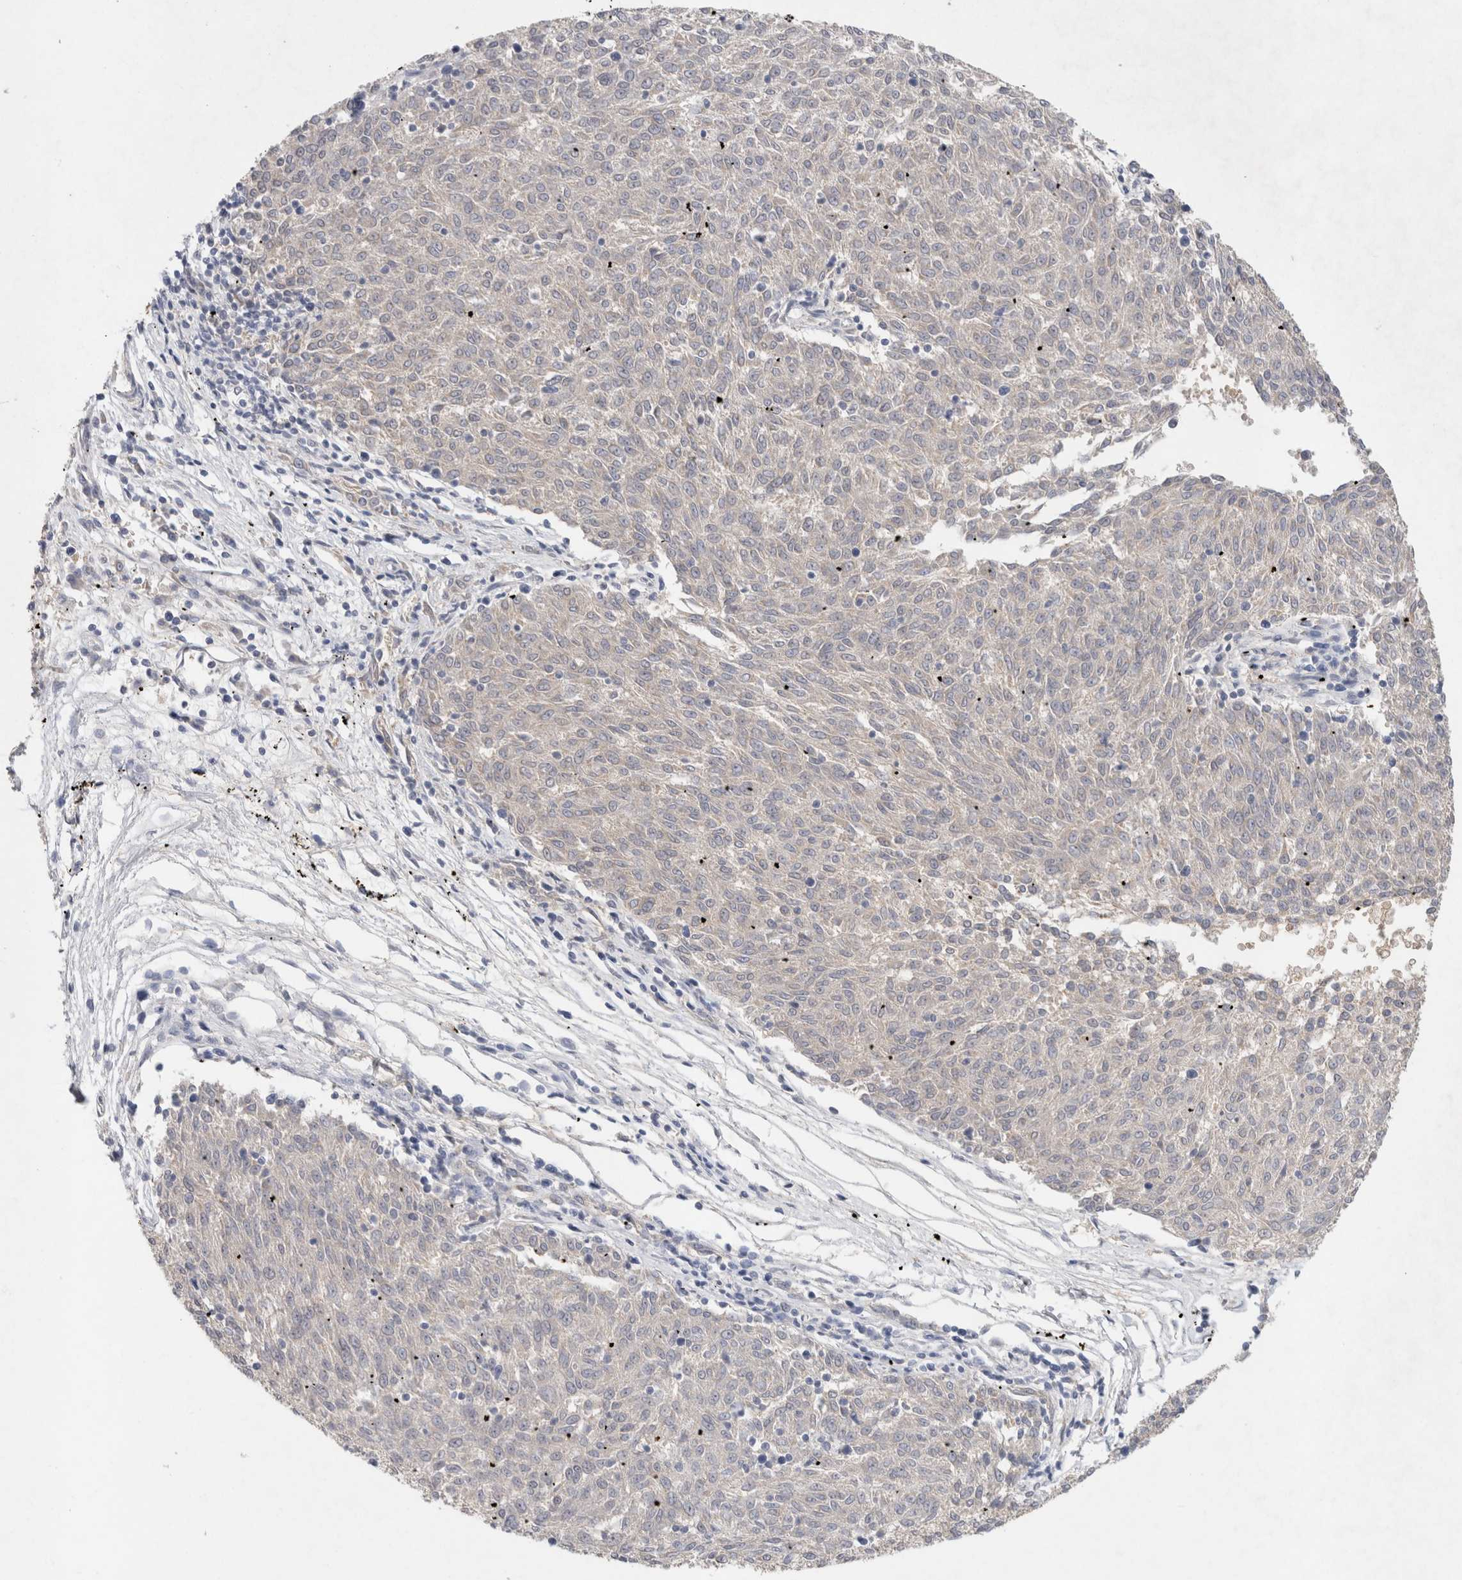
{"staining": {"intensity": "negative", "quantity": "none", "location": "none"}, "tissue": "melanoma", "cell_type": "Tumor cells", "image_type": "cancer", "snomed": [{"axis": "morphology", "description": "Malignant melanoma, NOS"}, {"axis": "topography", "description": "Skin"}], "caption": "The micrograph demonstrates no staining of tumor cells in malignant melanoma.", "gene": "RAB14", "patient": {"sex": "female", "age": 72}}